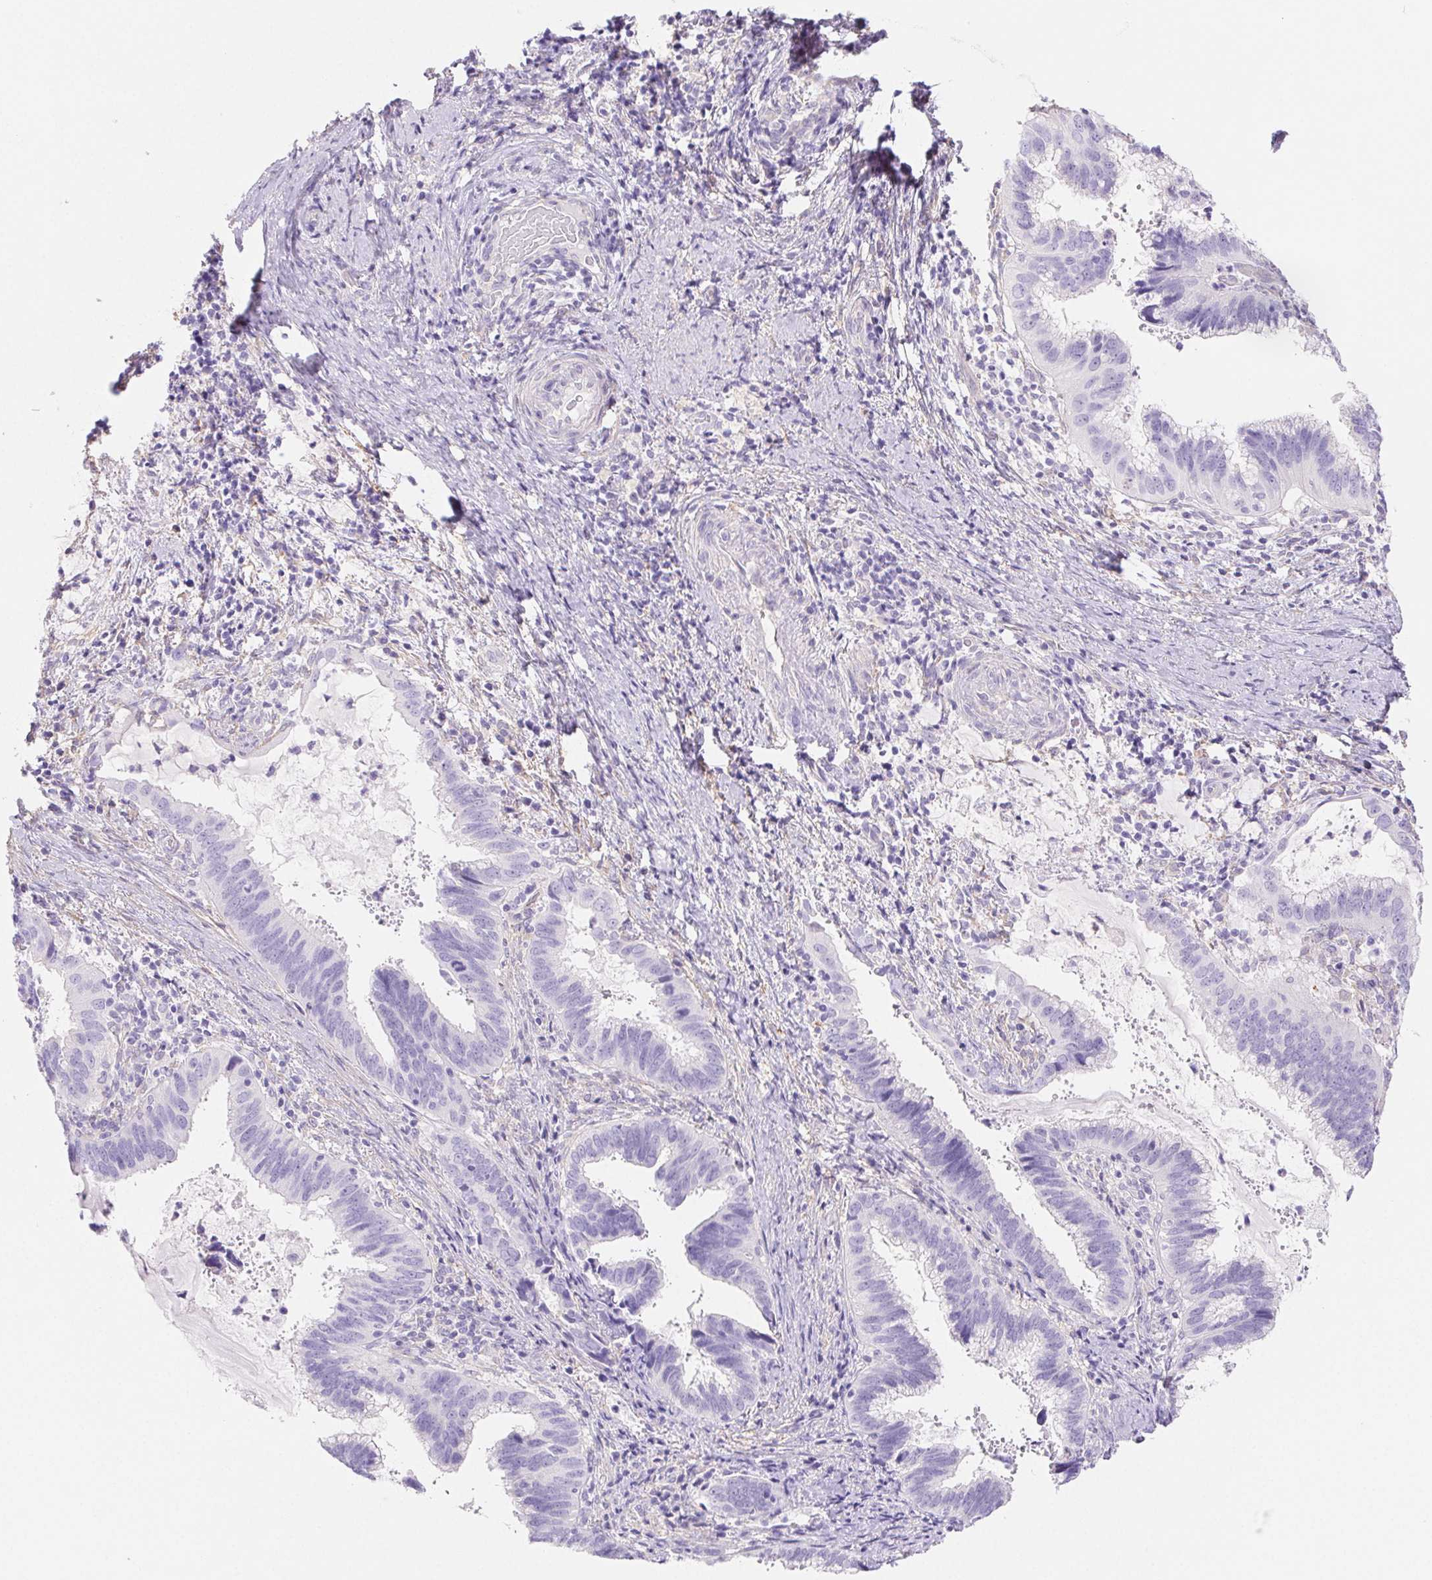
{"staining": {"intensity": "negative", "quantity": "none", "location": "none"}, "tissue": "cervical cancer", "cell_type": "Tumor cells", "image_type": "cancer", "snomed": [{"axis": "morphology", "description": "Adenocarcinoma, NOS"}, {"axis": "topography", "description": "Cervix"}], "caption": "Protein analysis of cervical cancer (adenocarcinoma) shows no significant expression in tumor cells.", "gene": "PNLIP", "patient": {"sex": "female", "age": 56}}